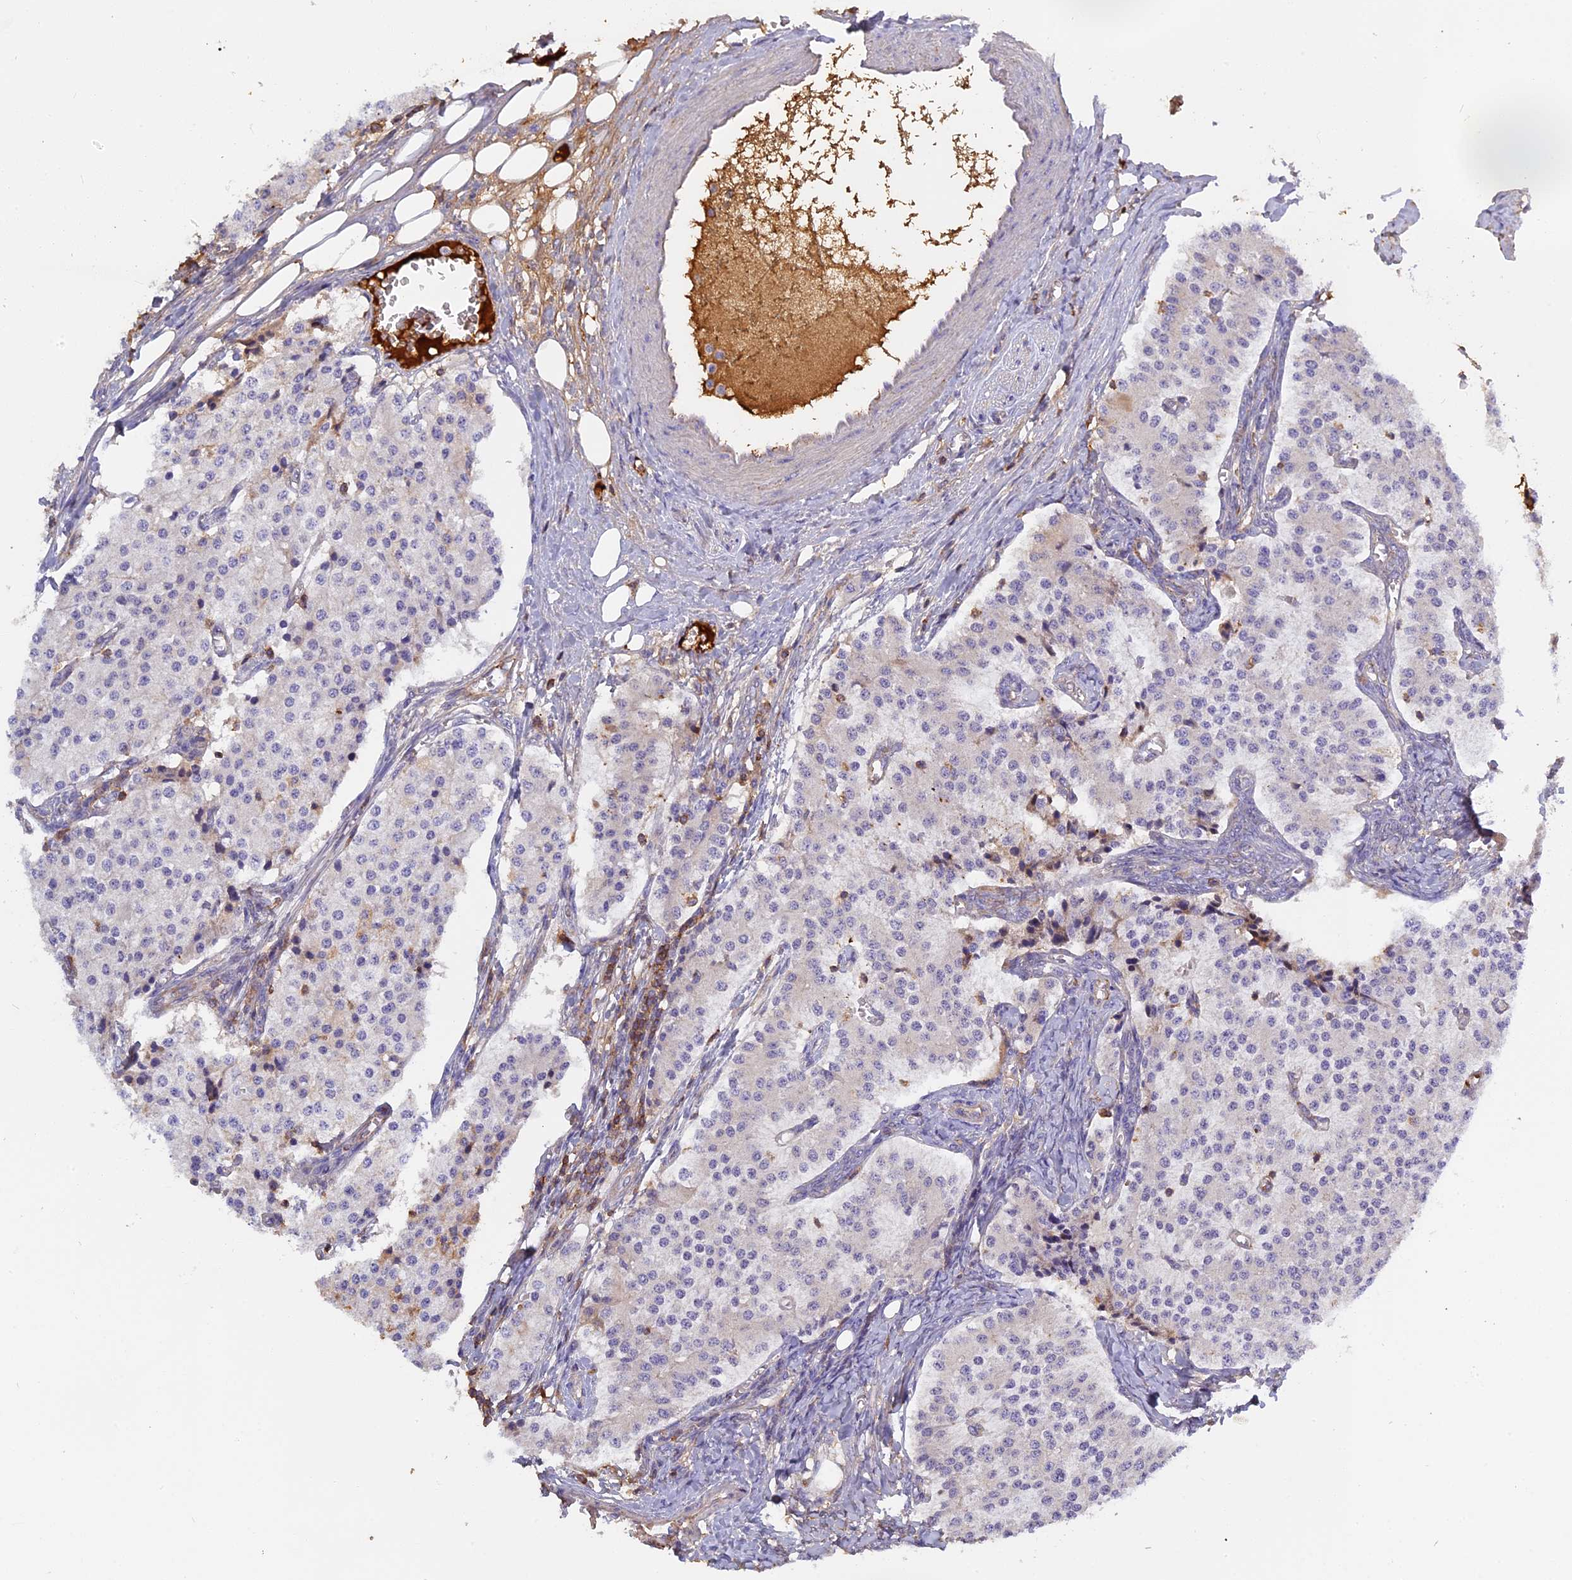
{"staining": {"intensity": "negative", "quantity": "none", "location": "none"}, "tissue": "carcinoid", "cell_type": "Tumor cells", "image_type": "cancer", "snomed": [{"axis": "morphology", "description": "Carcinoid, malignant, NOS"}, {"axis": "topography", "description": "Colon"}], "caption": "DAB immunohistochemical staining of human carcinoid shows no significant expression in tumor cells. The staining was performed using DAB (3,3'-diaminobenzidine) to visualize the protein expression in brown, while the nuclei were stained in blue with hematoxylin (Magnification: 20x).", "gene": "CFAP119", "patient": {"sex": "female", "age": 52}}